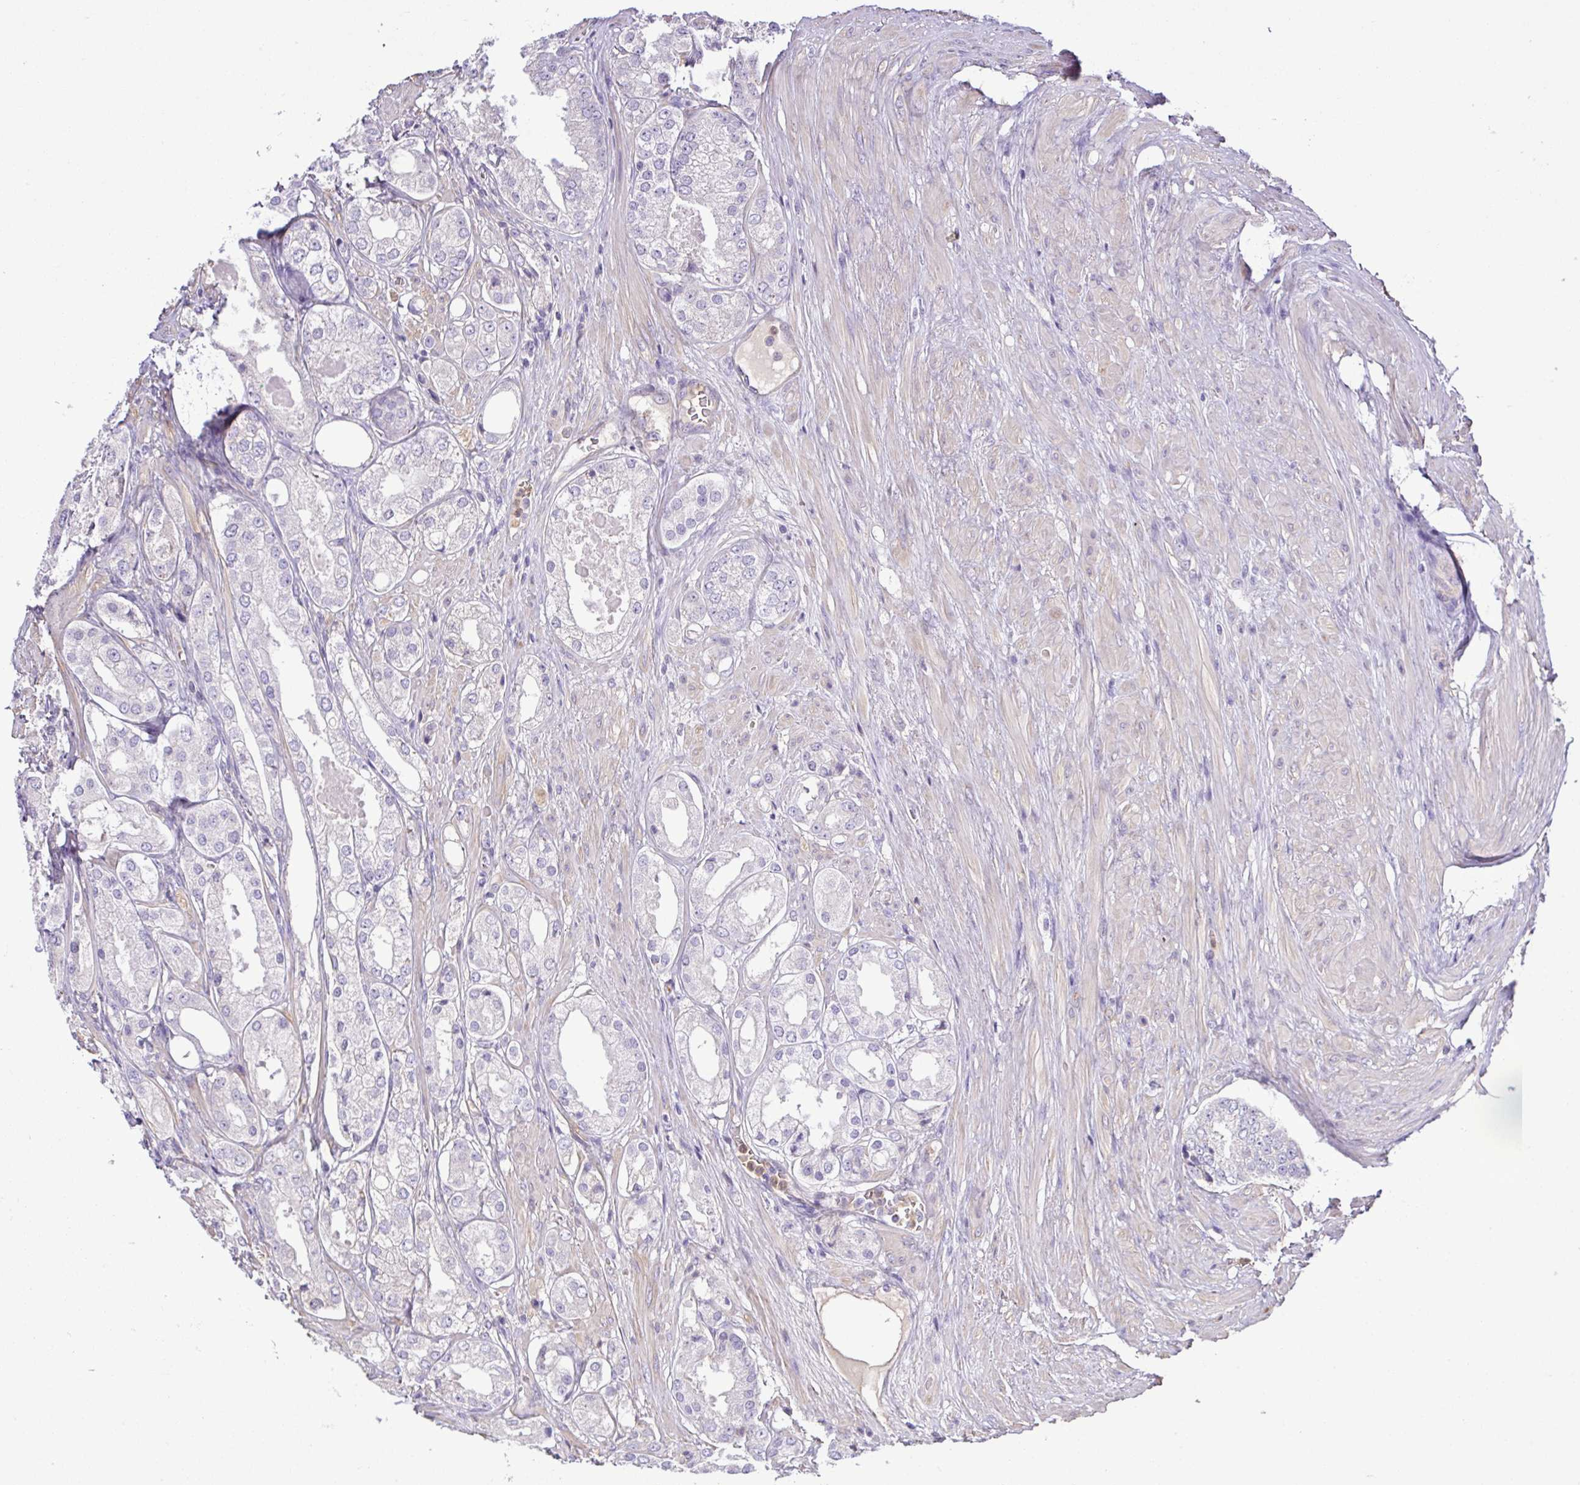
{"staining": {"intensity": "negative", "quantity": "none", "location": "none"}, "tissue": "prostate cancer", "cell_type": "Tumor cells", "image_type": "cancer", "snomed": [{"axis": "morphology", "description": "Adenocarcinoma, Low grade"}, {"axis": "topography", "description": "Prostate"}], "caption": "An IHC image of prostate cancer (adenocarcinoma (low-grade)) is shown. There is no staining in tumor cells of prostate cancer (adenocarcinoma (low-grade)).", "gene": "MYL10", "patient": {"sex": "male", "age": 68}}